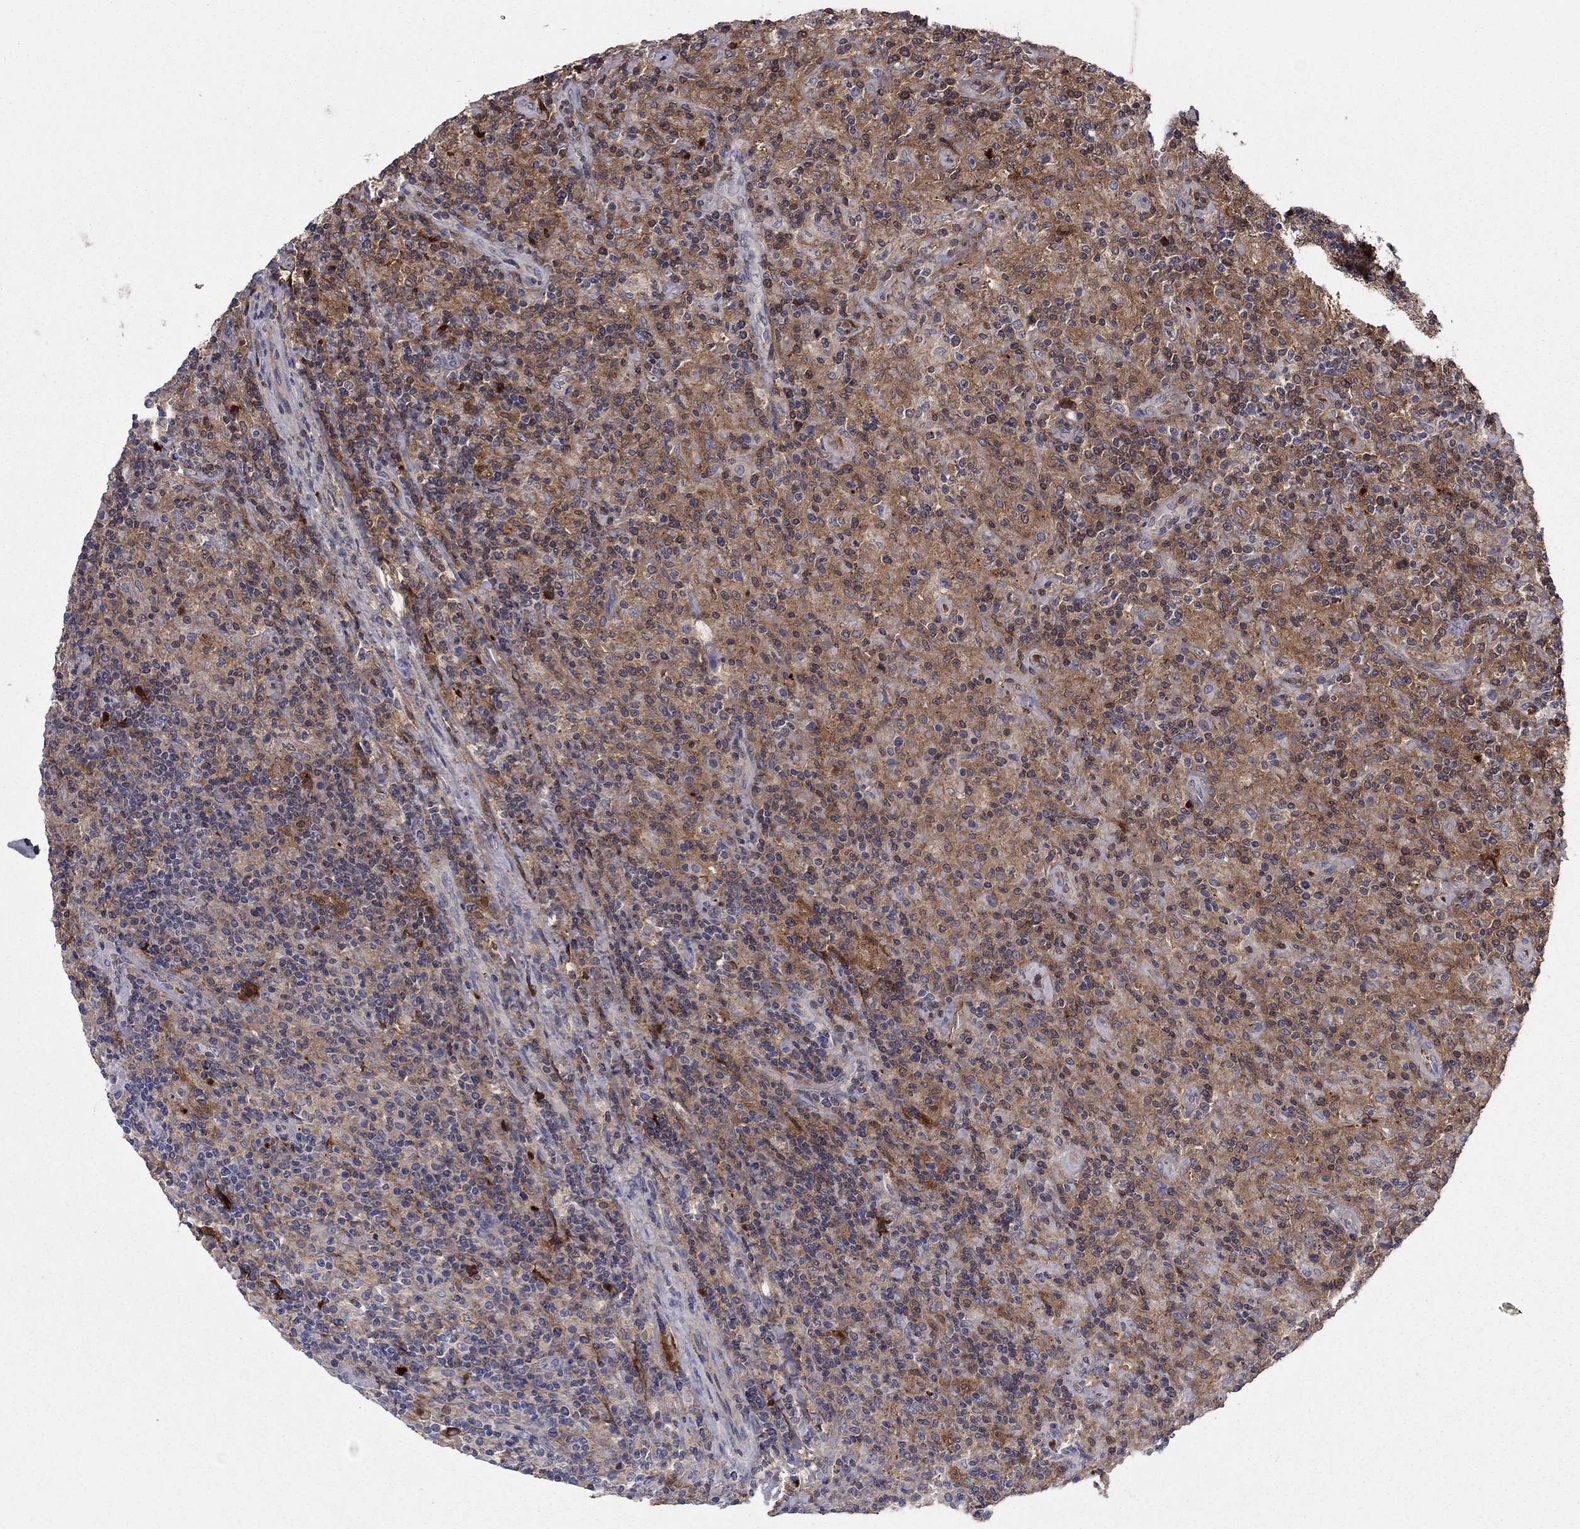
{"staining": {"intensity": "negative", "quantity": "none", "location": "none"}, "tissue": "lymphoma", "cell_type": "Tumor cells", "image_type": "cancer", "snomed": [{"axis": "morphology", "description": "Hodgkin's disease, NOS"}, {"axis": "topography", "description": "Lymph node"}], "caption": "Human Hodgkin's disease stained for a protein using immunohistochemistry (IHC) demonstrates no staining in tumor cells.", "gene": "HPX", "patient": {"sex": "male", "age": 70}}